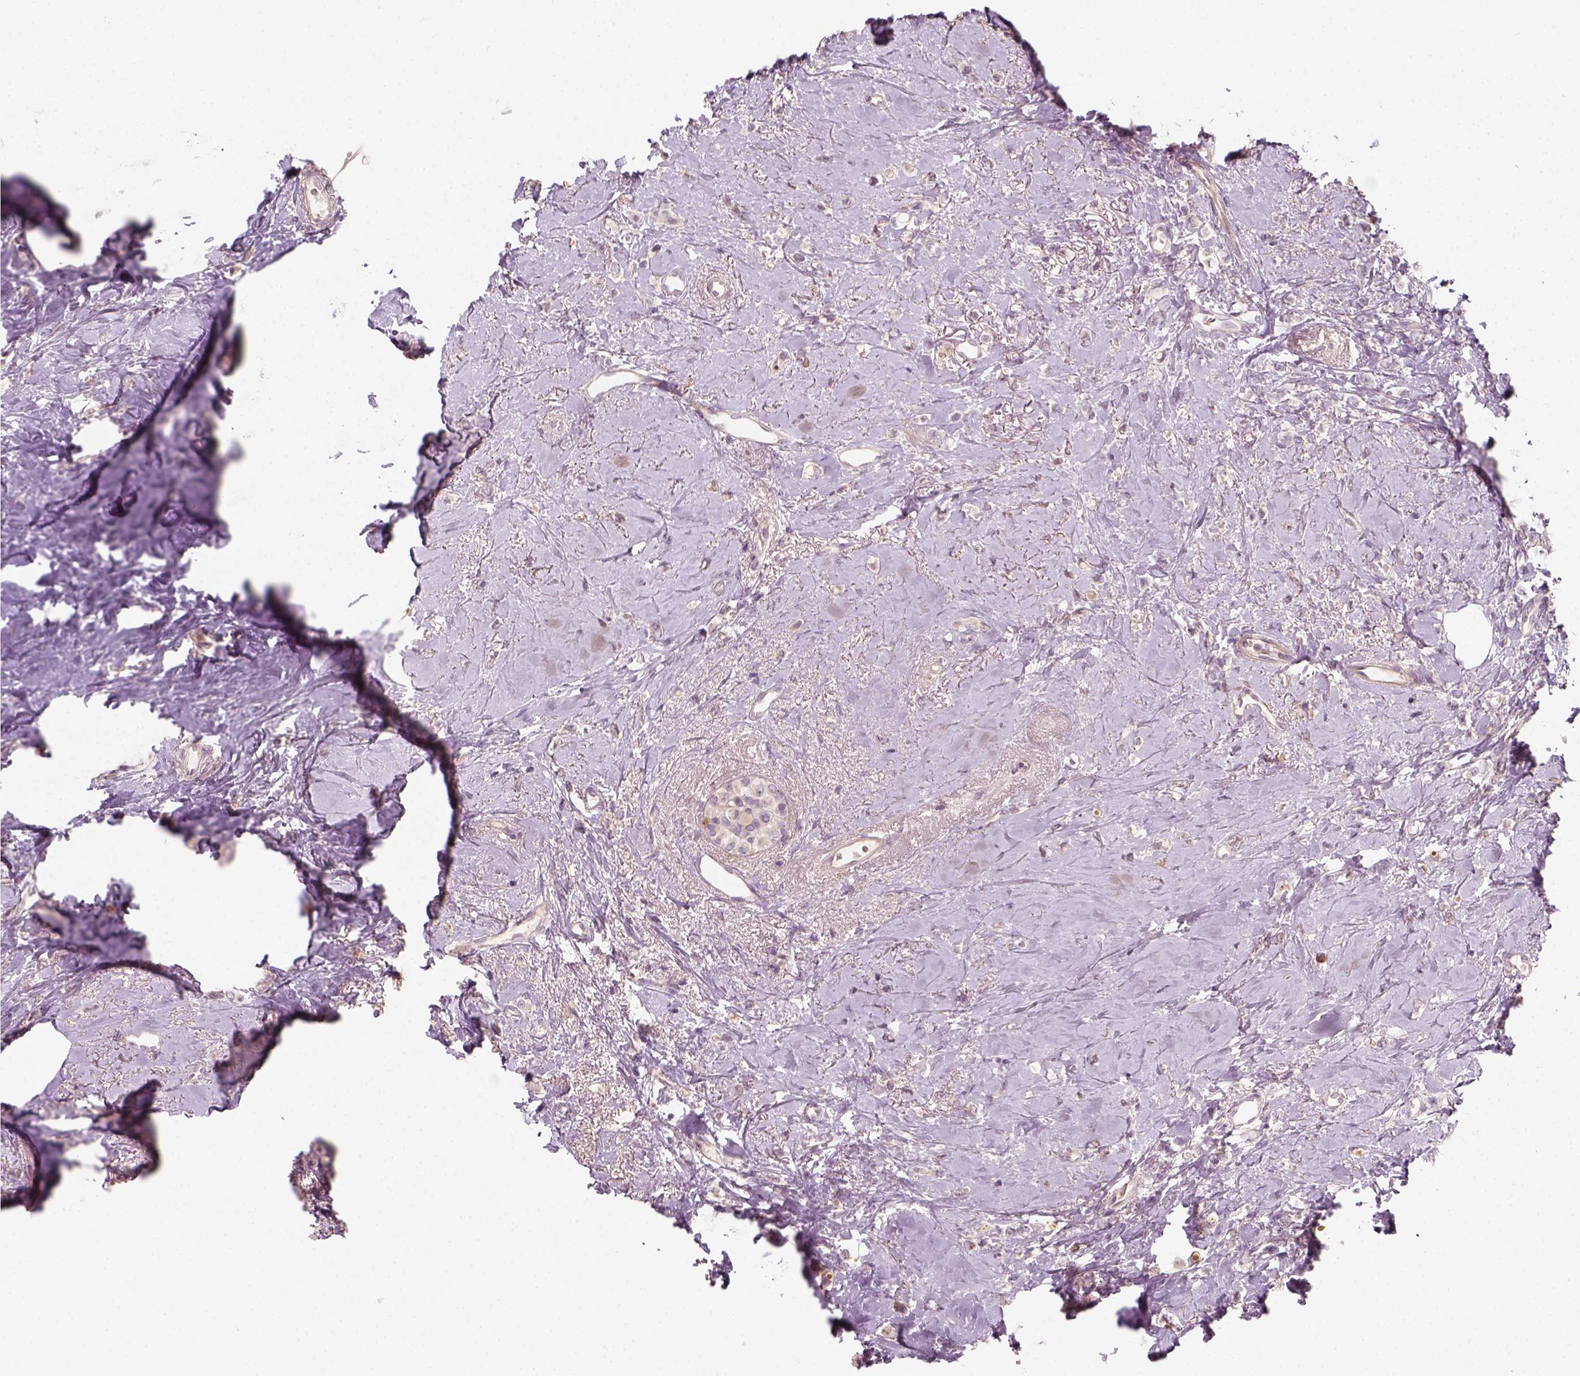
{"staining": {"intensity": "negative", "quantity": "none", "location": "none"}, "tissue": "breast cancer", "cell_type": "Tumor cells", "image_type": "cancer", "snomed": [{"axis": "morphology", "description": "Lobular carcinoma"}, {"axis": "topography", "description": "Breast"}], "caption": "An immunohistochemistry image of breast cancer (lobular carcinoma) is shown. There is no staining in tumor cells of breast cancer (lobular carcinoma).", "gene": "AQP9", "patient": {"sex": "female", "age": 66}}